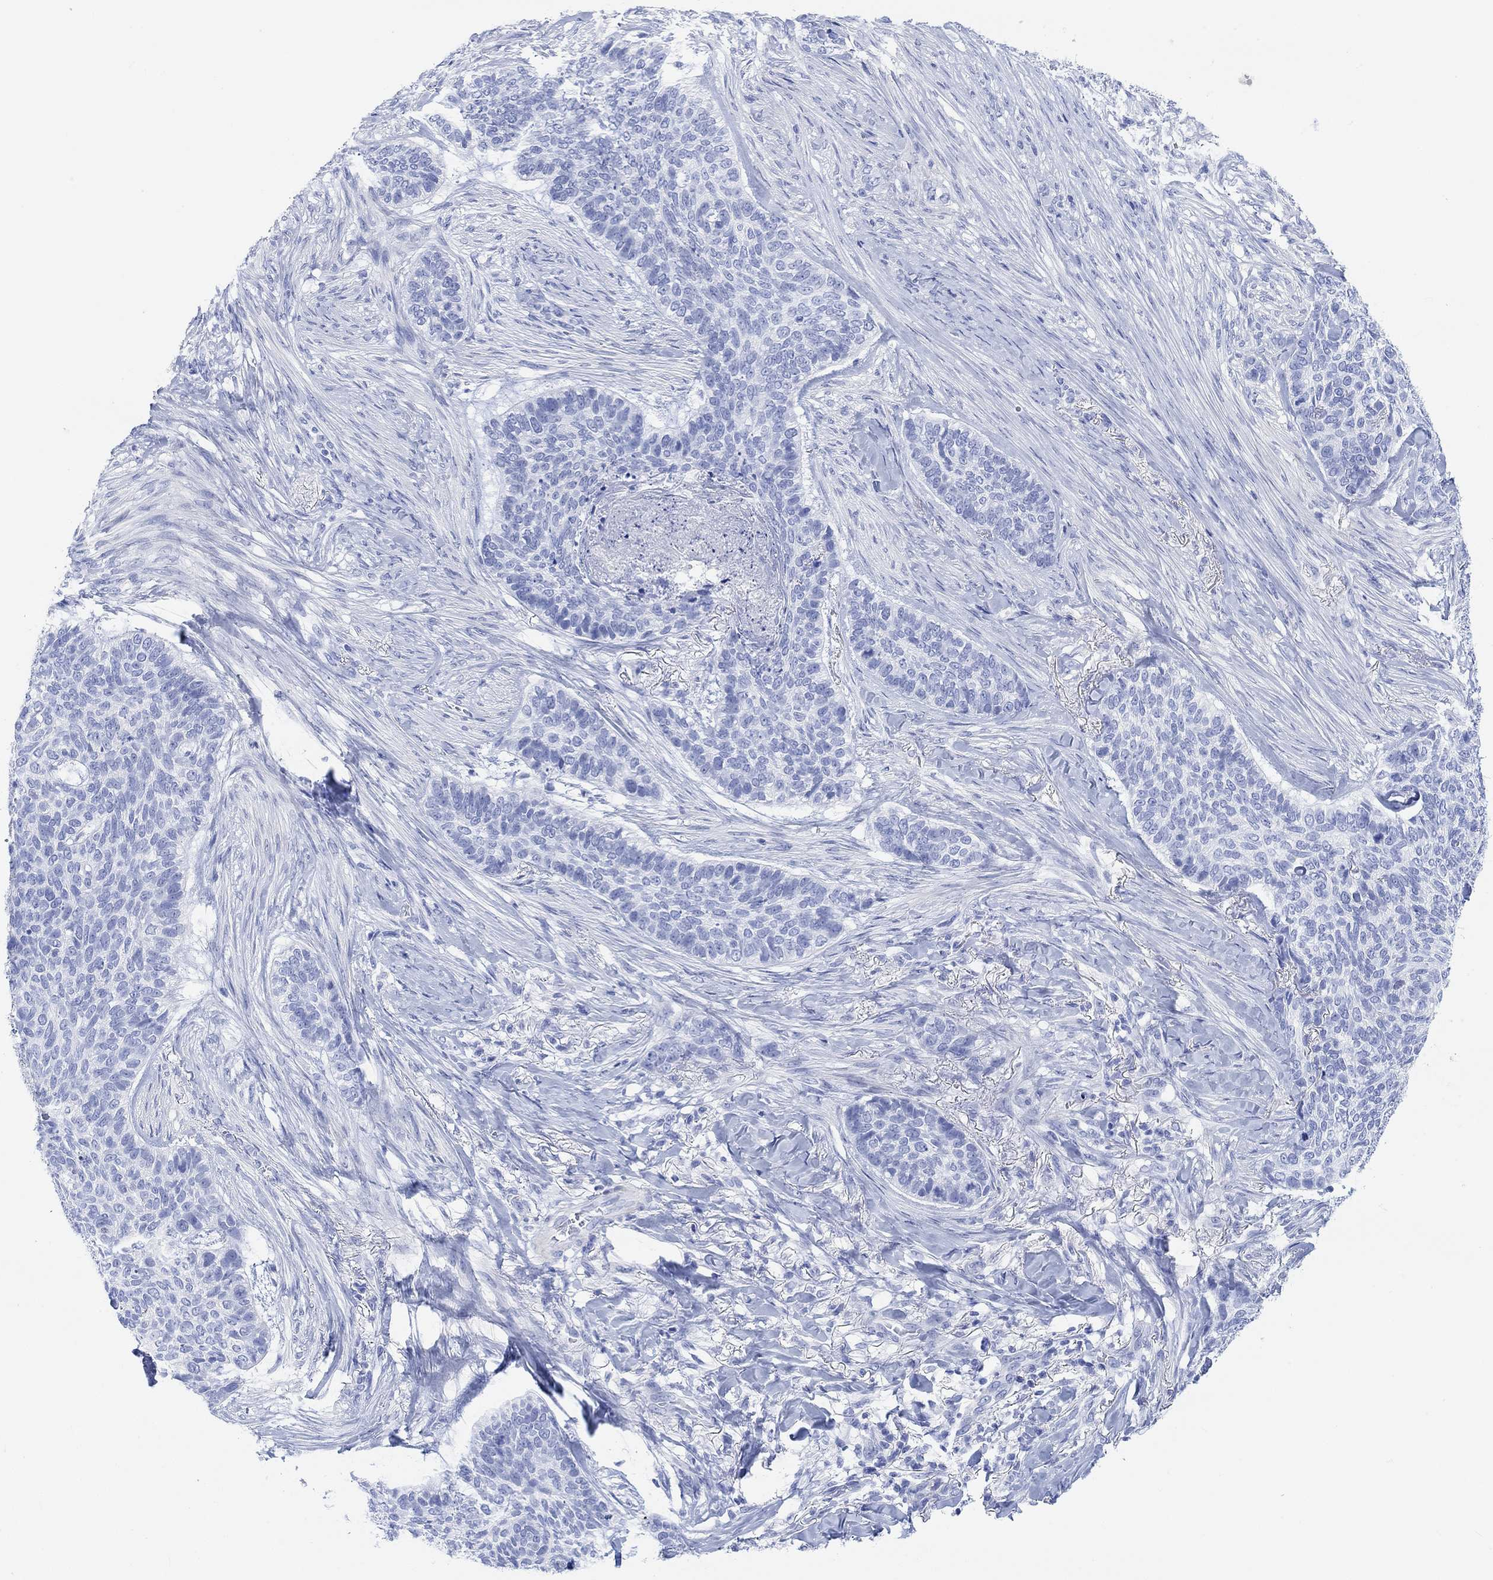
{"staining": {"intensity": "negative", "quantity": "none", "location": "none"}, "tissue": "skin cancer", "cell_type": "Tumor cells", "image_type": "cancer", "snomed": [{"axis": "morphology", "description": "Basal cell carcinoma"}, {"axis": "topography", "description": "Skin"}], "caption": "Immunohistochemistry histopathology image of neoplastic tissue: skin cancer stained with DAB (3,3'-diaminobenzidine) reveals no significant protein staining in tumor cells.", "gene": "ANKRD33", "patient": {"sex": "female", "age": 69}}